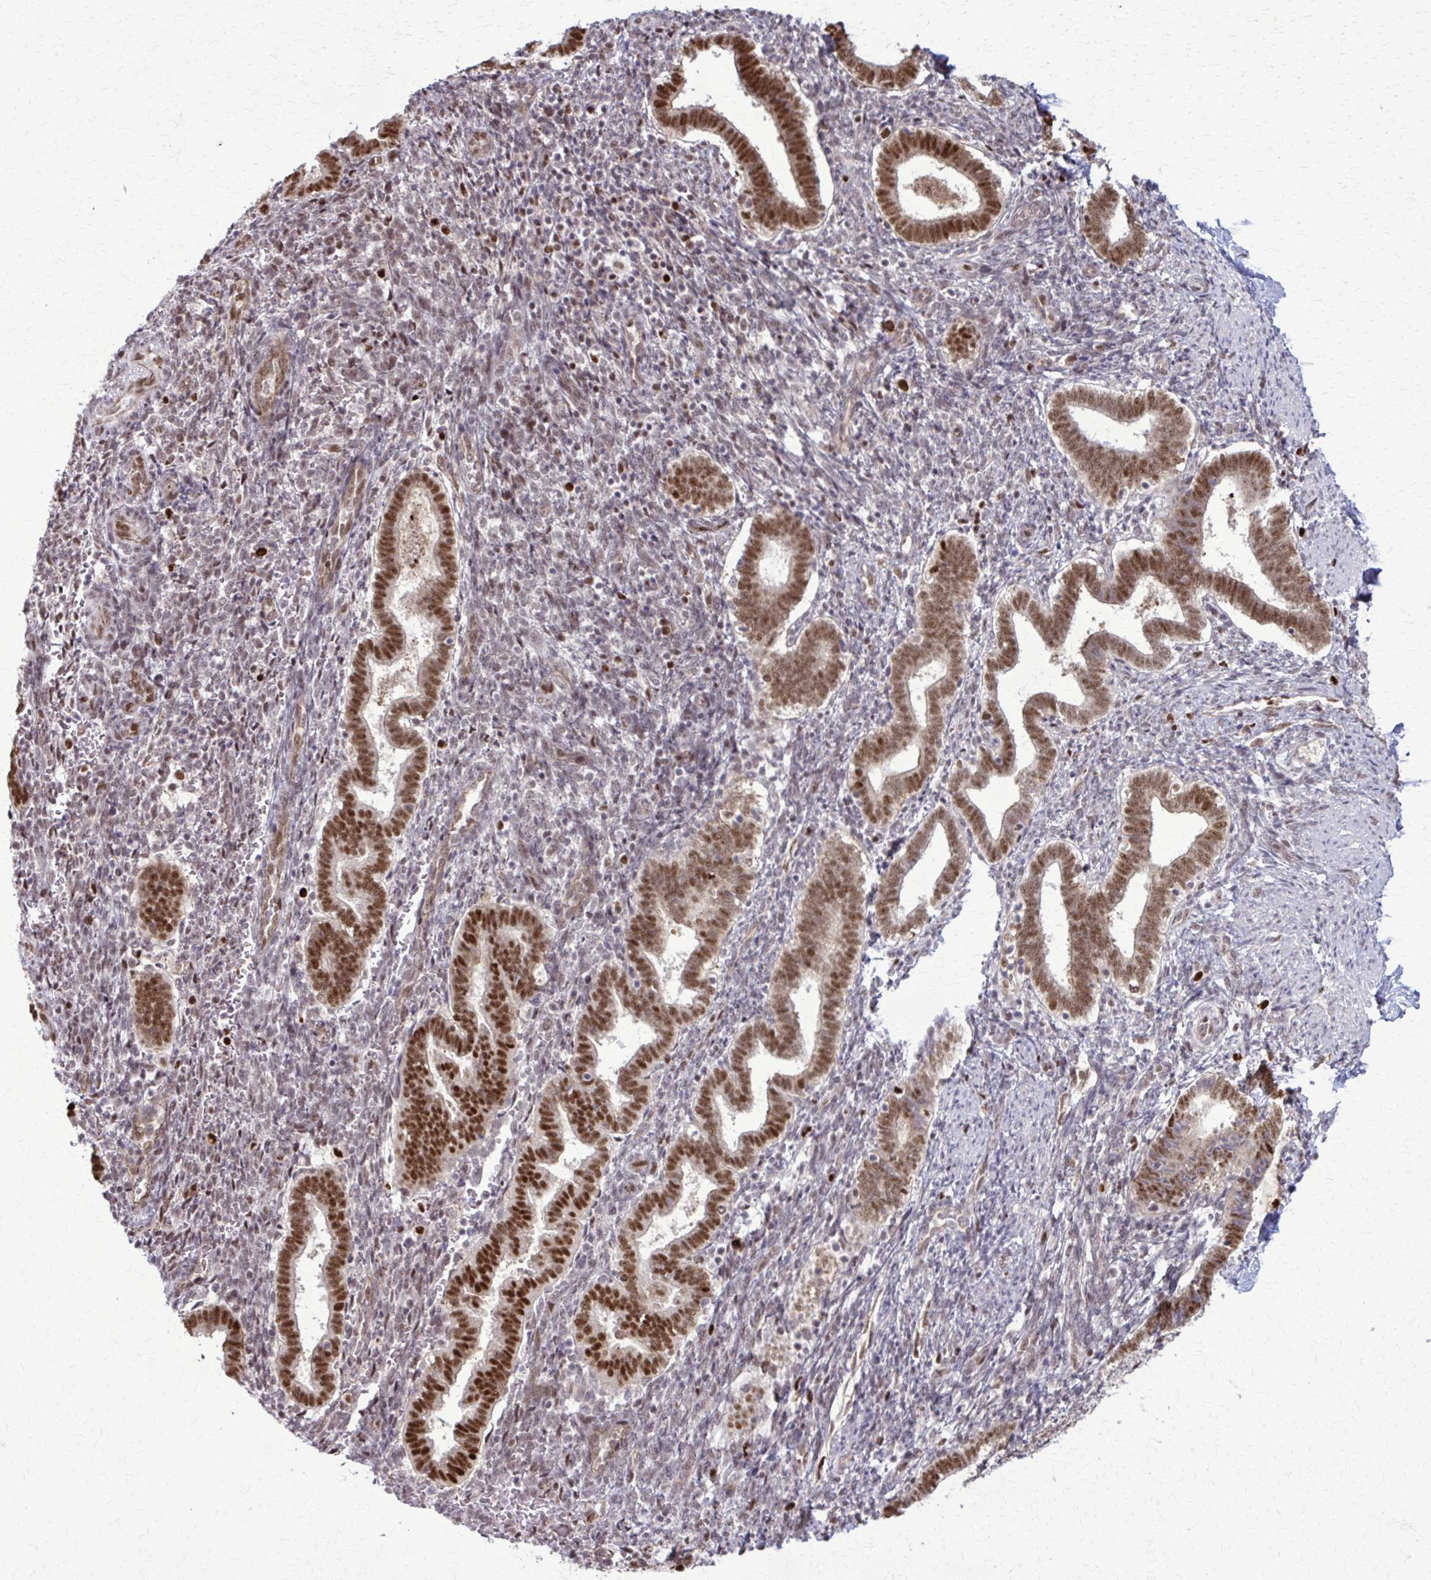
{"staining": {"intensity": "moderate", "quantity": "<25%", "location": "nuclear"}, "tissue": "endometrium", "cell_type": "Cells in endometrial stroma", "image_type": "normal", "snomed": [{"axis": "morphology", "description": "Normal tissue, NOS"}, {"axis": "topography", "description": "Endometrium"}], "caption": "Immunohistochemistry (DAB (3,3'-diaminobenzidine)) staining of unremarkable human endometrium displays moderate nuclear protein positivity in about <25% of cells in endometrial stroma. (brown staining indicates protein expression, while blue staining denotes nuclei).", "gene": "ZNF559", "patient": {"sex": "female", "age": 34}}